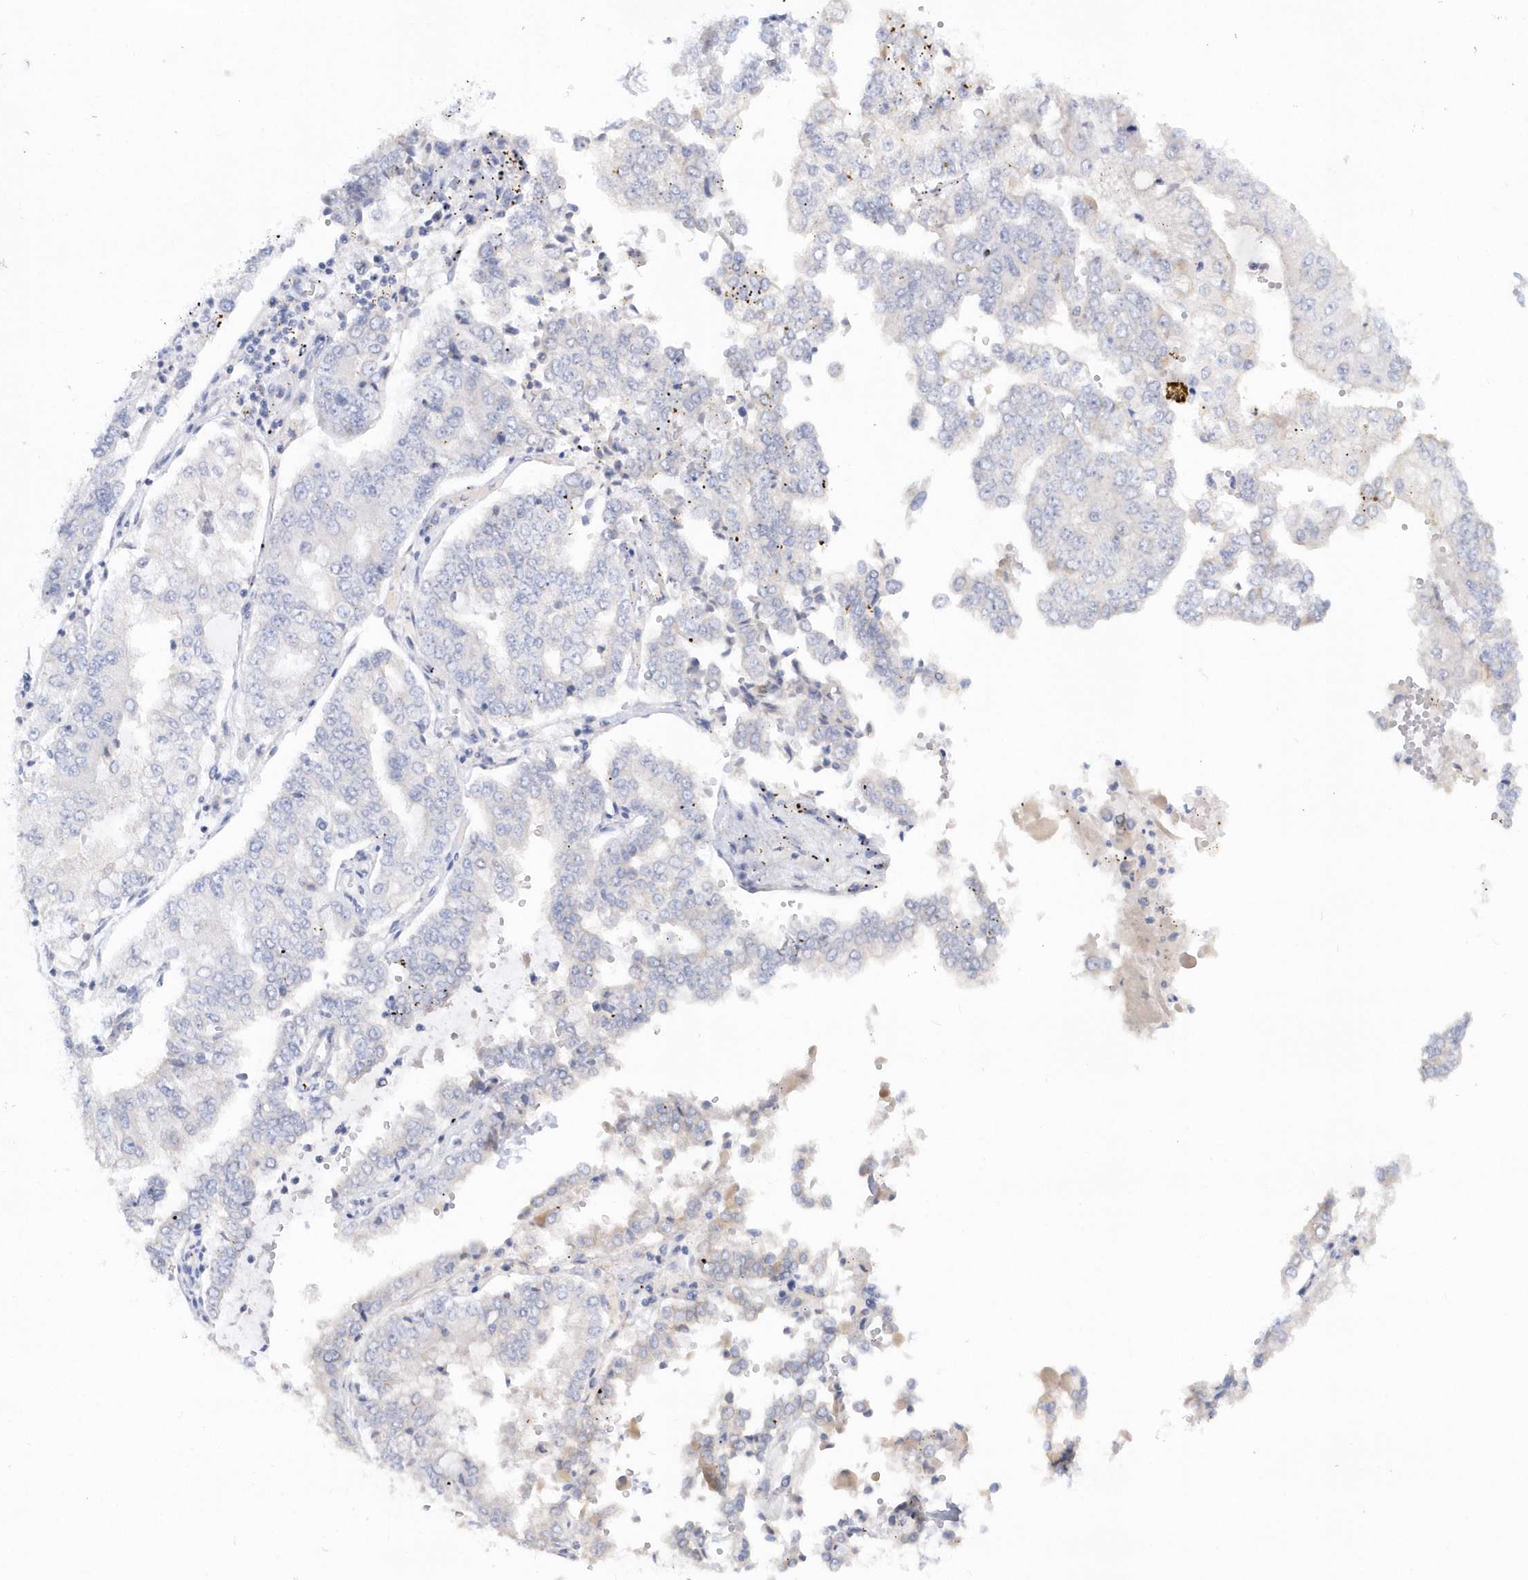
{"staining": {"intensity": "negative", "quantity": "none", "location": "none"}, "tissue": "stomach cancer", "cell_type": "Tumor cells", "image_type": "cancer", "snomed": [{"axis": "morphology", "description": "Adenocarcinoma, NOS"}, {"axis": "topography", "description": "Stomach"}], "caption": "This is an immunohistochemistry photomicrograph of stomach cancer. There is no positivity in tumor cells.", "gene": "RPE", "patient": {"sex": "male", "age": 76}}